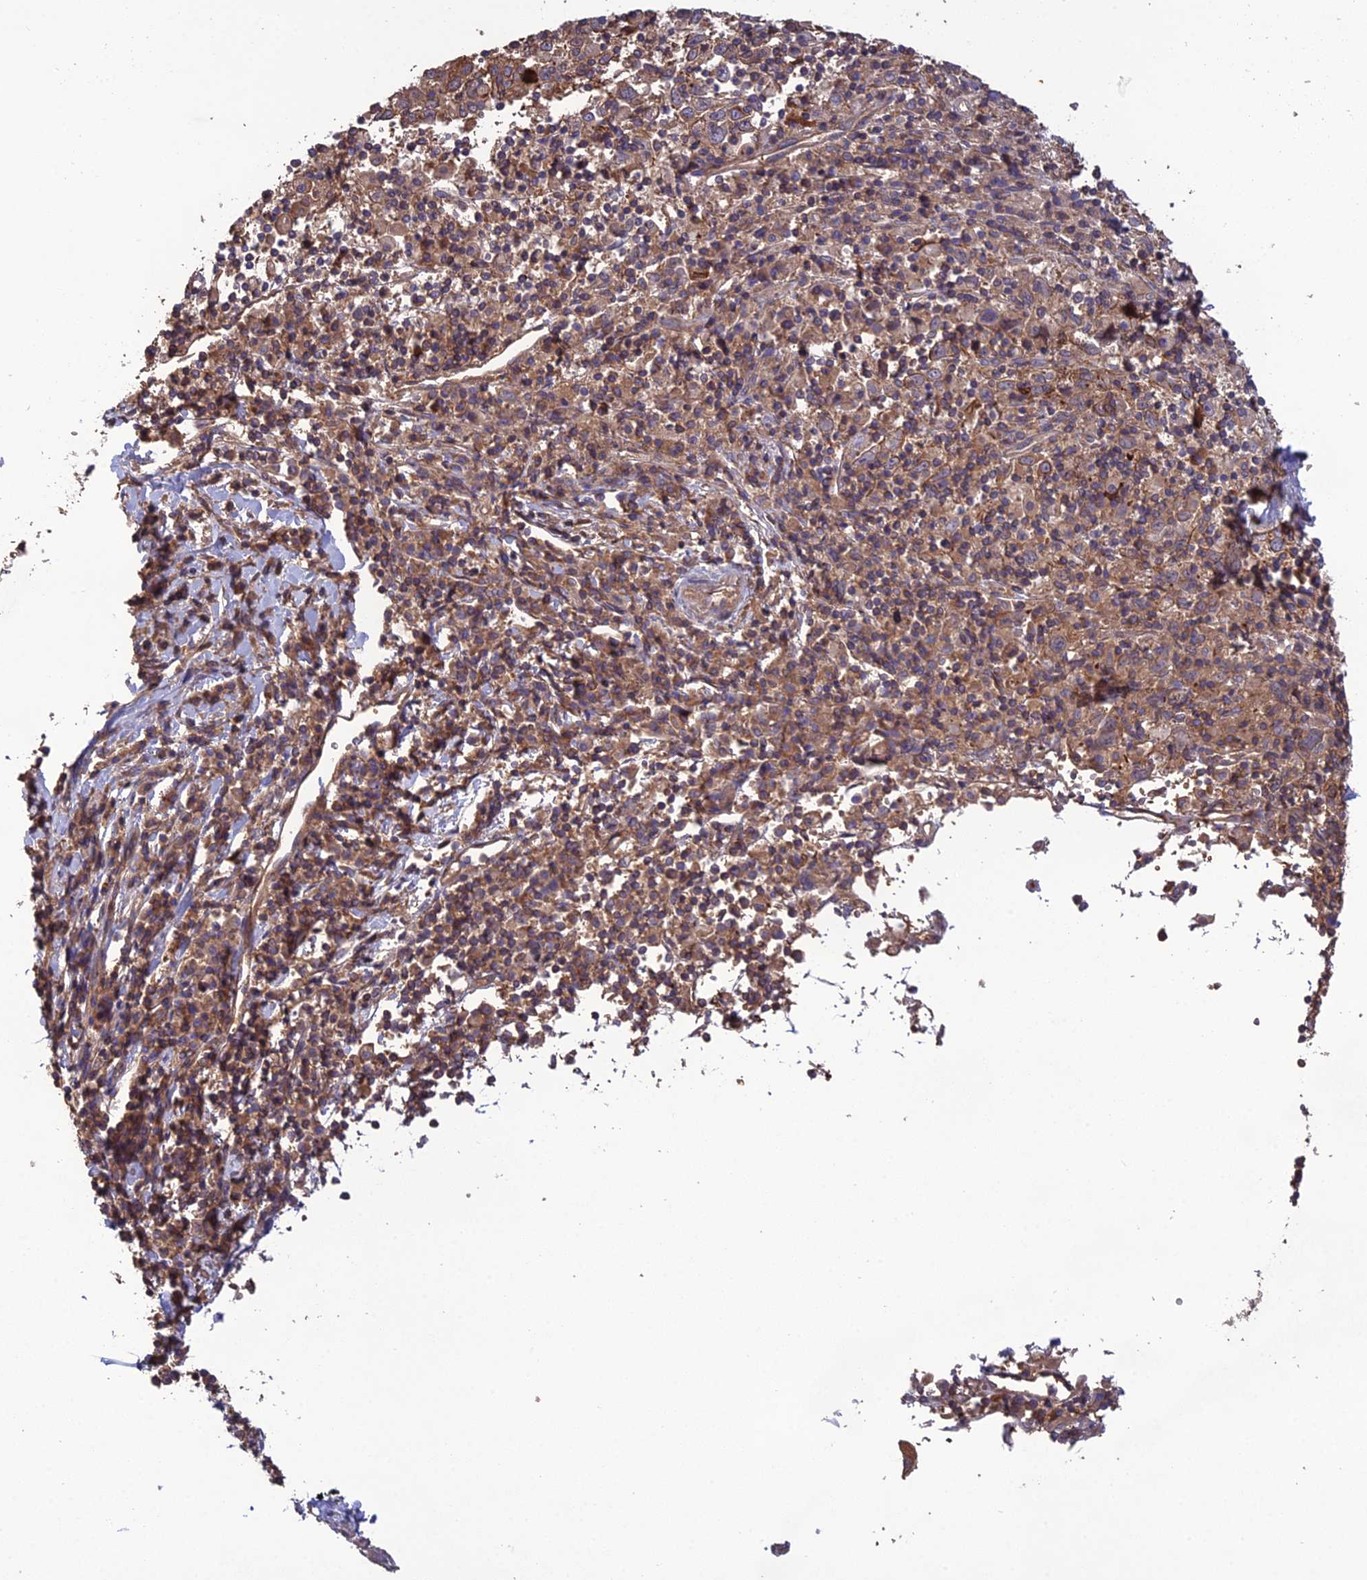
{"staining": {"intensity": "moderate", "quantity": ">75%", "location": "cytoplasmic/membranous"}, "tissue": "cervical cancer", "cell_type": "Tumor cells", "image_type": "cancer", "snomed": [{"axis": "morphology", "description": "Squamous cell carcinoma, NOS"}, {"axis": "topography", "description": "Cervix"}], "caption": "There is medium levels of moderate cytoplasmic/membranous staining in tumor cells of cervical cancer, as demonstrated by immunohistochemical staining (brown color).", "gene": "GALR2", "patient": {"sex": "female", "age": 46}}